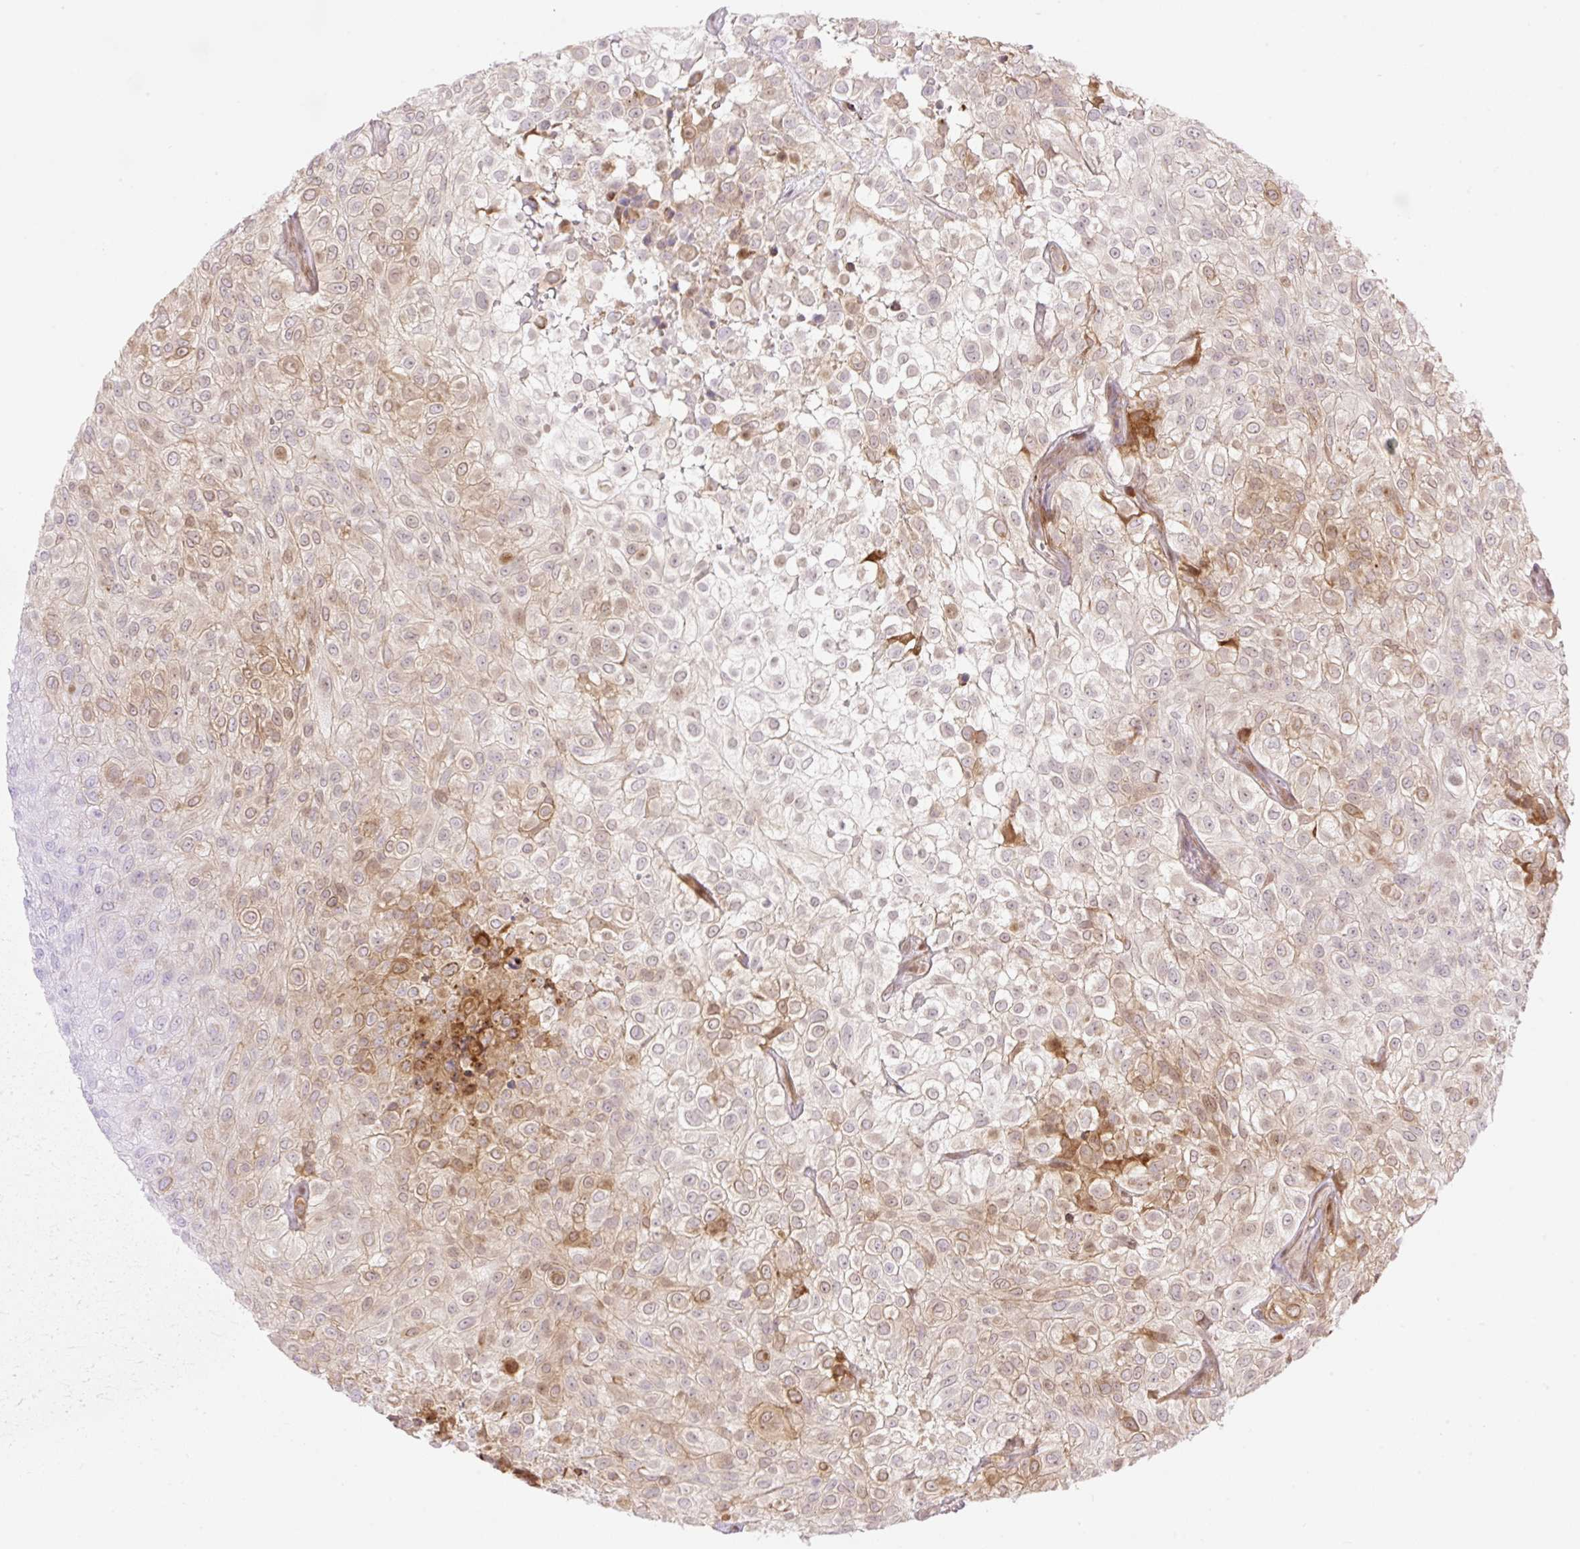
{"staining": {"intensity": "moderate", "quantity": "25%-75%", "location": "cytoplasmic/membranous,nuclear"}, "tissue": "urothelial cancer", "cell_type": "Tumor cells", "image_type": "cancer", "snomed": [{"axis": "morphology", "description": "Urothelial carcinoma, High grade"}, {"axis": "topography", "description": "Urinary bladder"}], "caption": "A brown stain shows moderate cytoplasmic/membranous and nuclear positivity of a protein in human urothelial cancer tumor cells. Nuclei are stained in blue.", "gene": "ZFP41", "patient": {"sex": "male", "age": 56}}